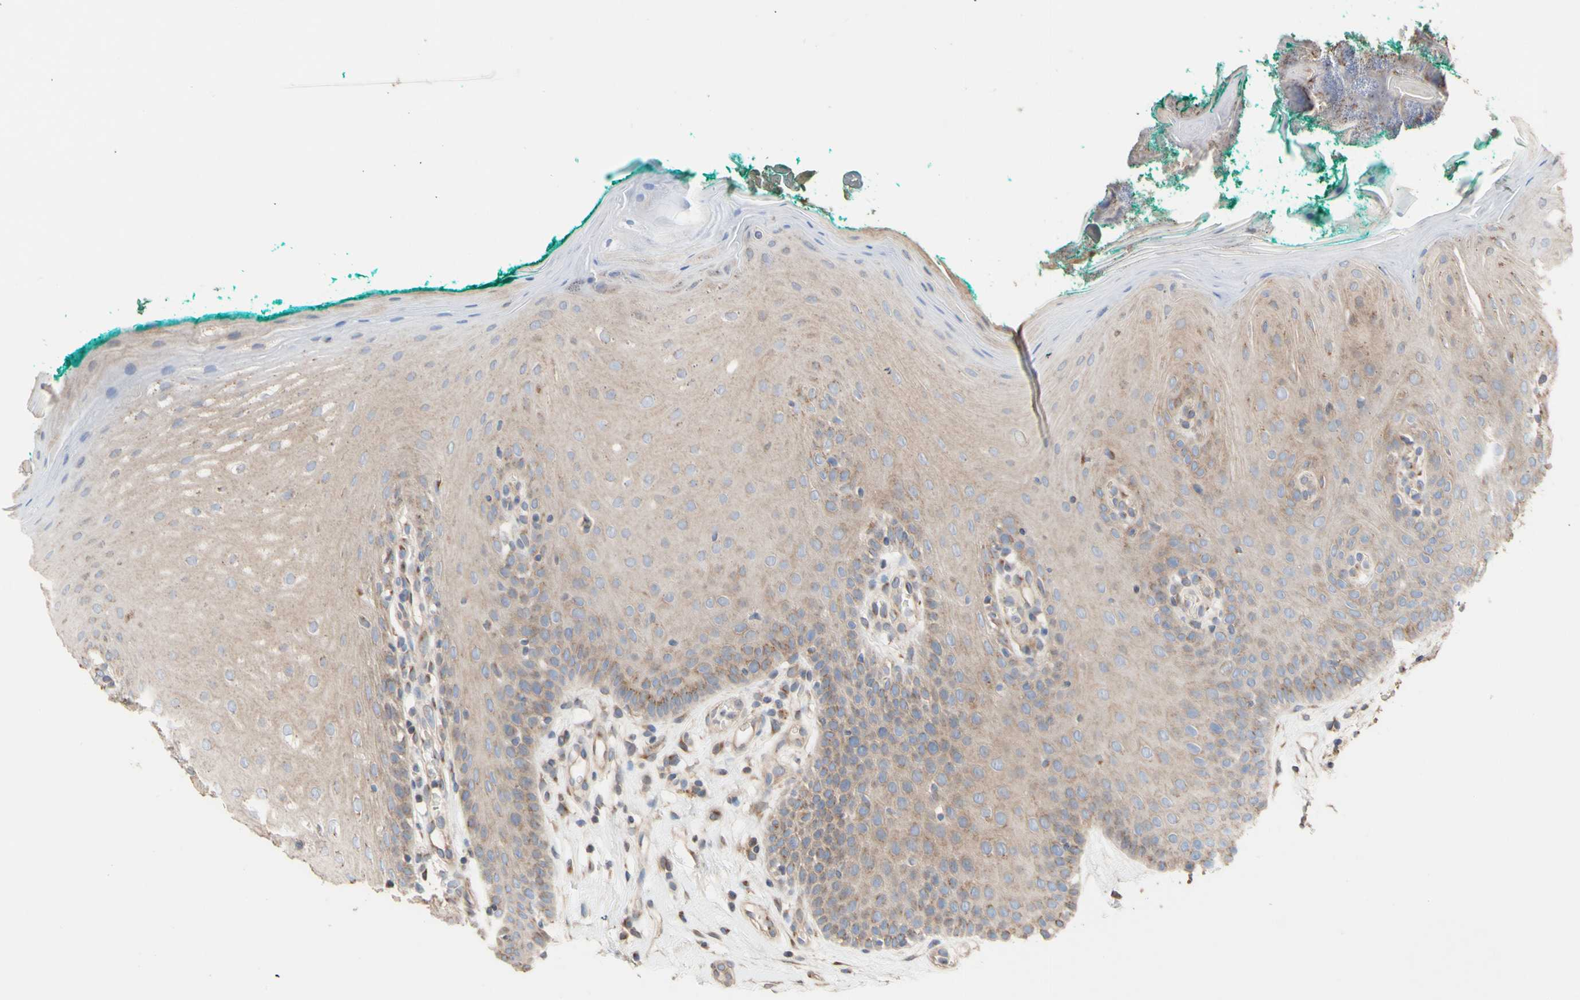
{"staining": {"intensity": "moderate", "quantity": ">75%", "location": "cytoplasmic/membranous"}, "tissue": "oral mucosa", "cell_type": "Squamous epithelial cells", "image_type": "normal", "snomed": [{"axis": "morphology", "description": "Normal tissue, NOS"}, {"axis": "topography", "description": "Skeletal muscle"}, {"axis": "topography", "description": "Oral tissue"}], "caption": "Brown immunohistochemical staining in unremarkable human oral mucosa exhibits moderate cytoplasmic/membranous positivity in about >75% of squamous epithelial cells.", "gene": "NECTIN3", "patient": {"sex": "male", "age": 58}}